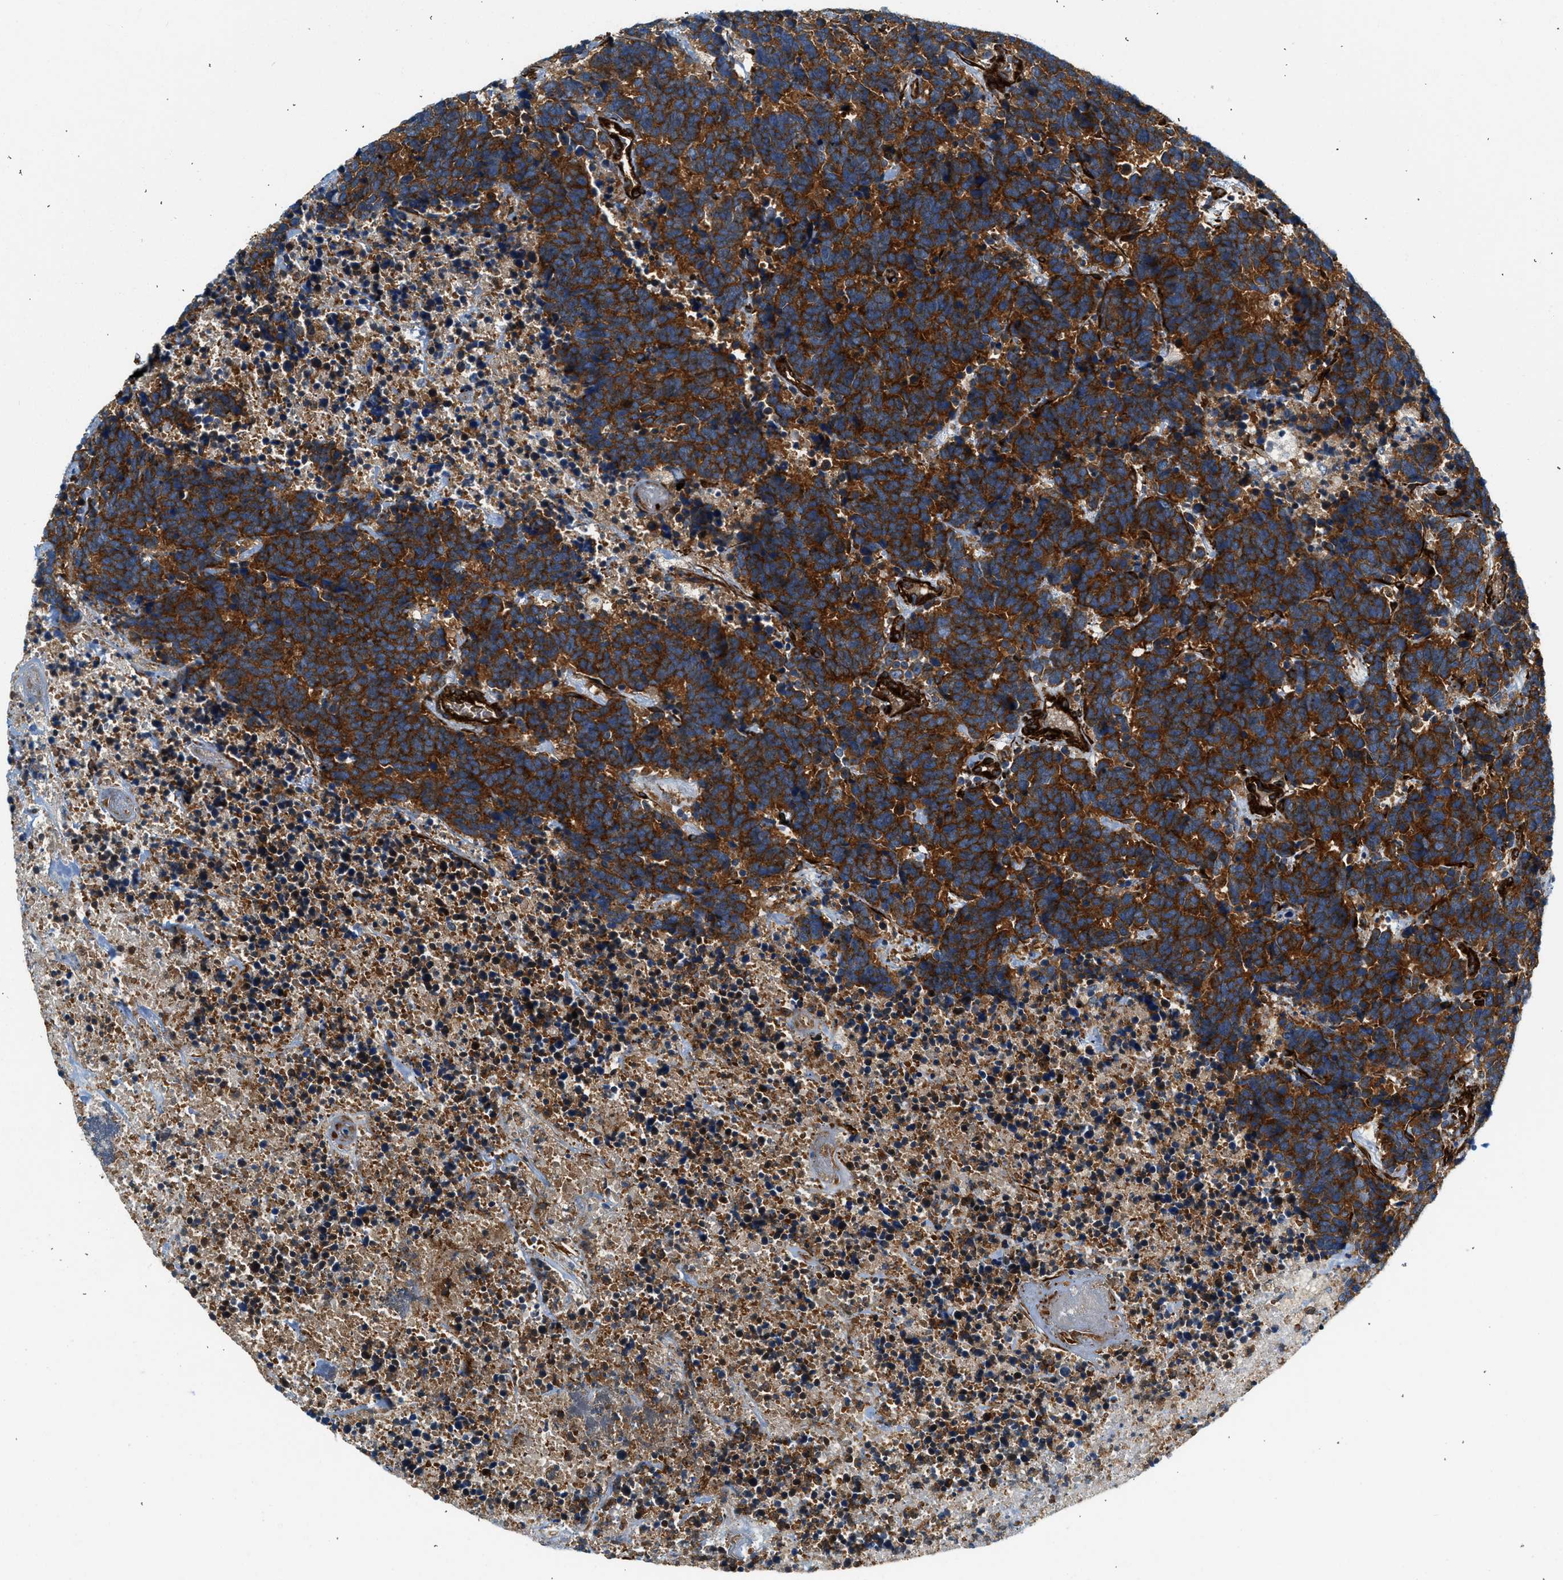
{"staining": {"intensity": "strong", "quantity": ">75%", "location": "cytoplasmic/membranous"}, "tissue": "carcinoid", "cell_type": "Tumor cells", "image_type": "cancer", "snomed": [{"axis": "morphology", "description": "Carcinoma, NOS"}, {"axis": "morphology", "description": "Carcinoid, malignant, NOS"}, {"axis": "topography", "description": "Urinary bladder"}], "caption": "Protein expression analysis of carcinoma shows strong cytoplasmic/membranous expression in about >75% of tumor cells.", "gene": "HIP1", "patient": {"sex": "male", "age": 57}}